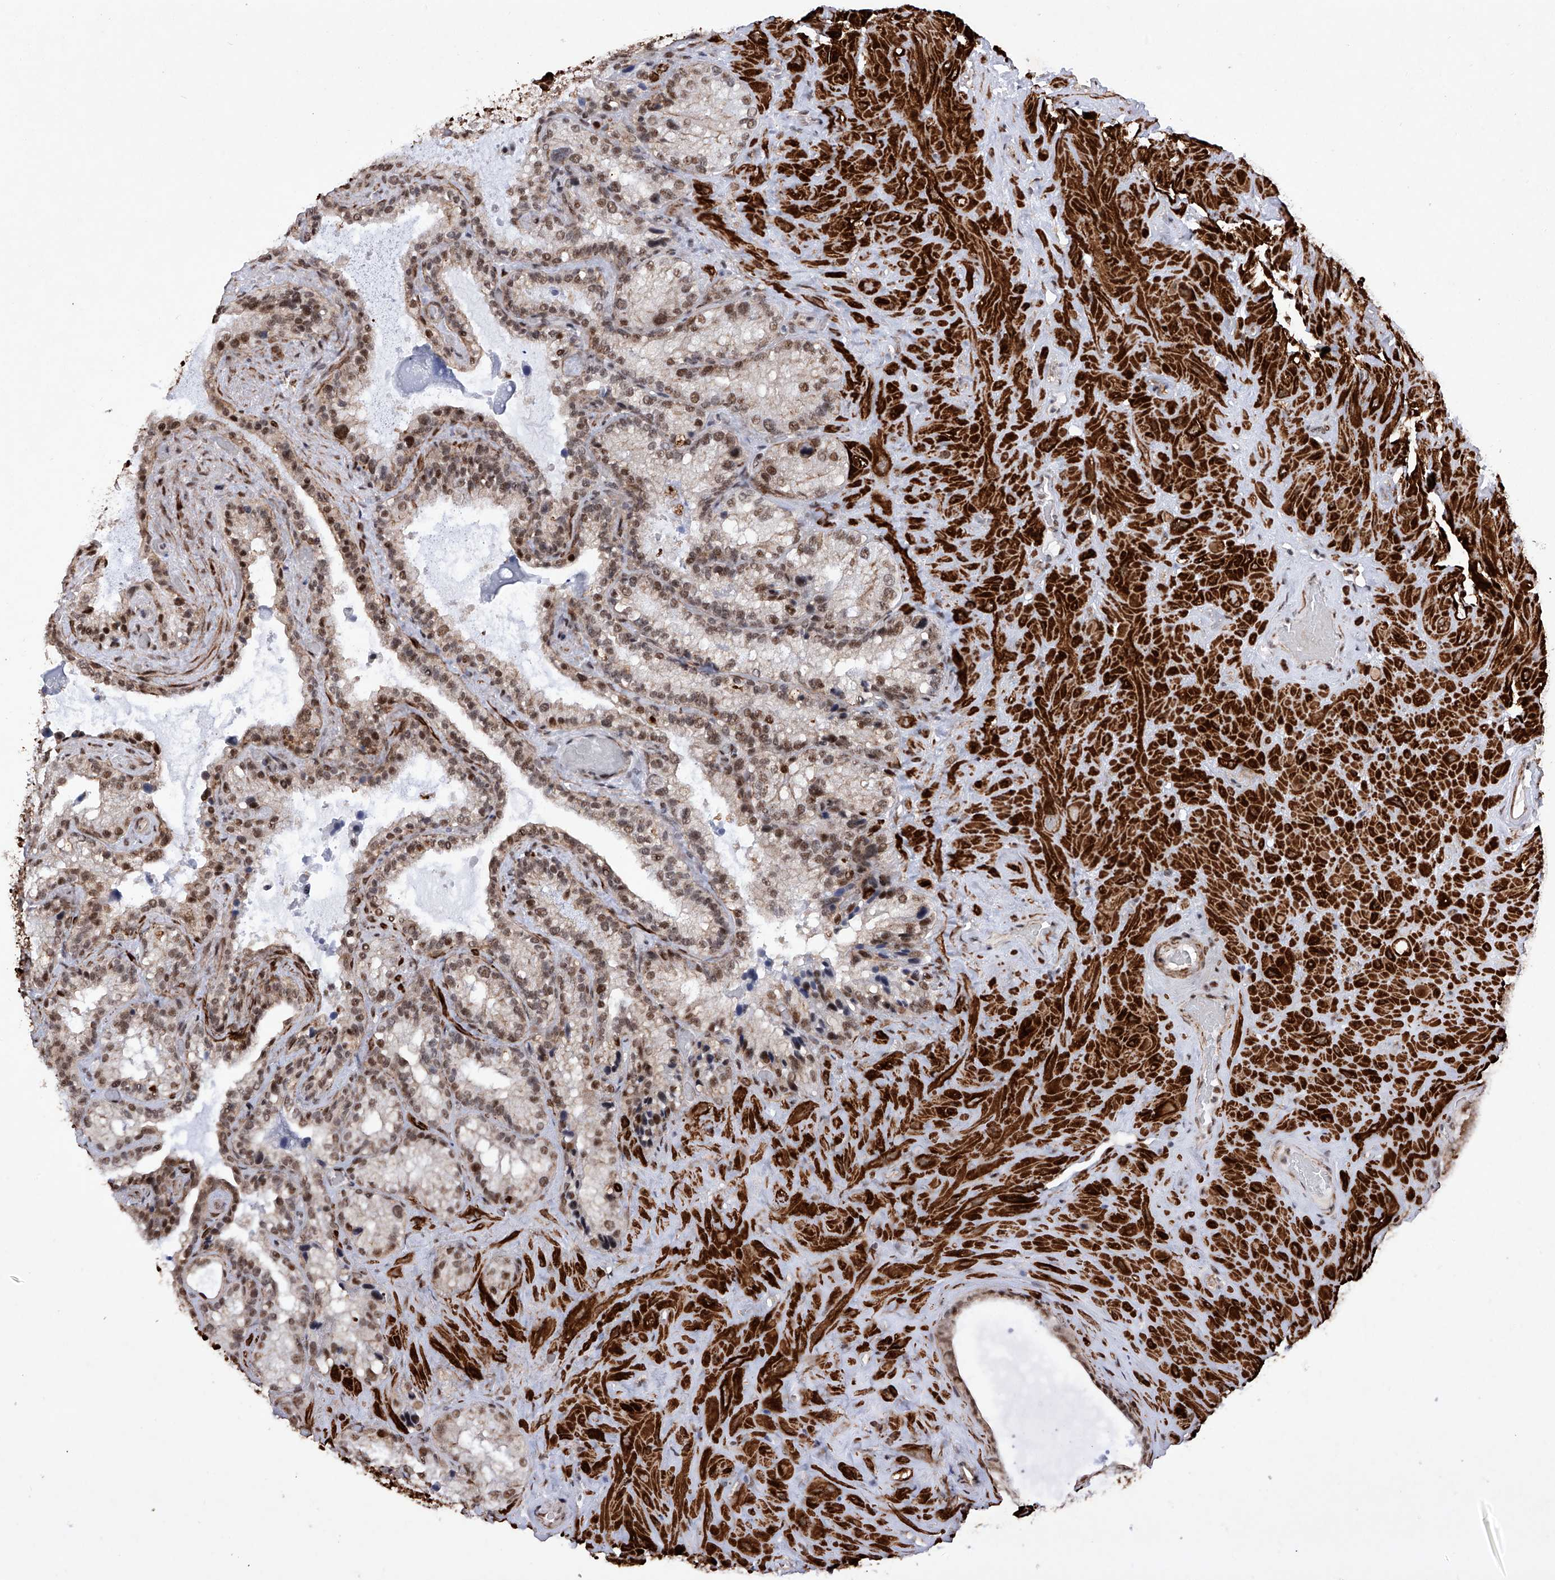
{"staining": {"intensity": "moderate", "quantity": "25%-75%", "location": "cytoplasmic/membranous,nuclear"}, "tissue": "seminal vesicle", "cell_type": "Glandular cells", "image_type": "normal", "snomed": [{"axis": "morphology", "description": "Normal tissue, NOS"}, {"axis": "topography", "description": "Prostate"}, {"axis": "topography", "description": "Seminal veicle"}], "caption": "This micrograph shows immunohistochemistry (IHC) staining of normal seminal vesicle, with medium moderate cytoplasmic/membranous,nuclear positivity in about 25%-75% of glandular cells.", "gene": "NFATC4", "patient": {"sex": "male", "age": 68}}